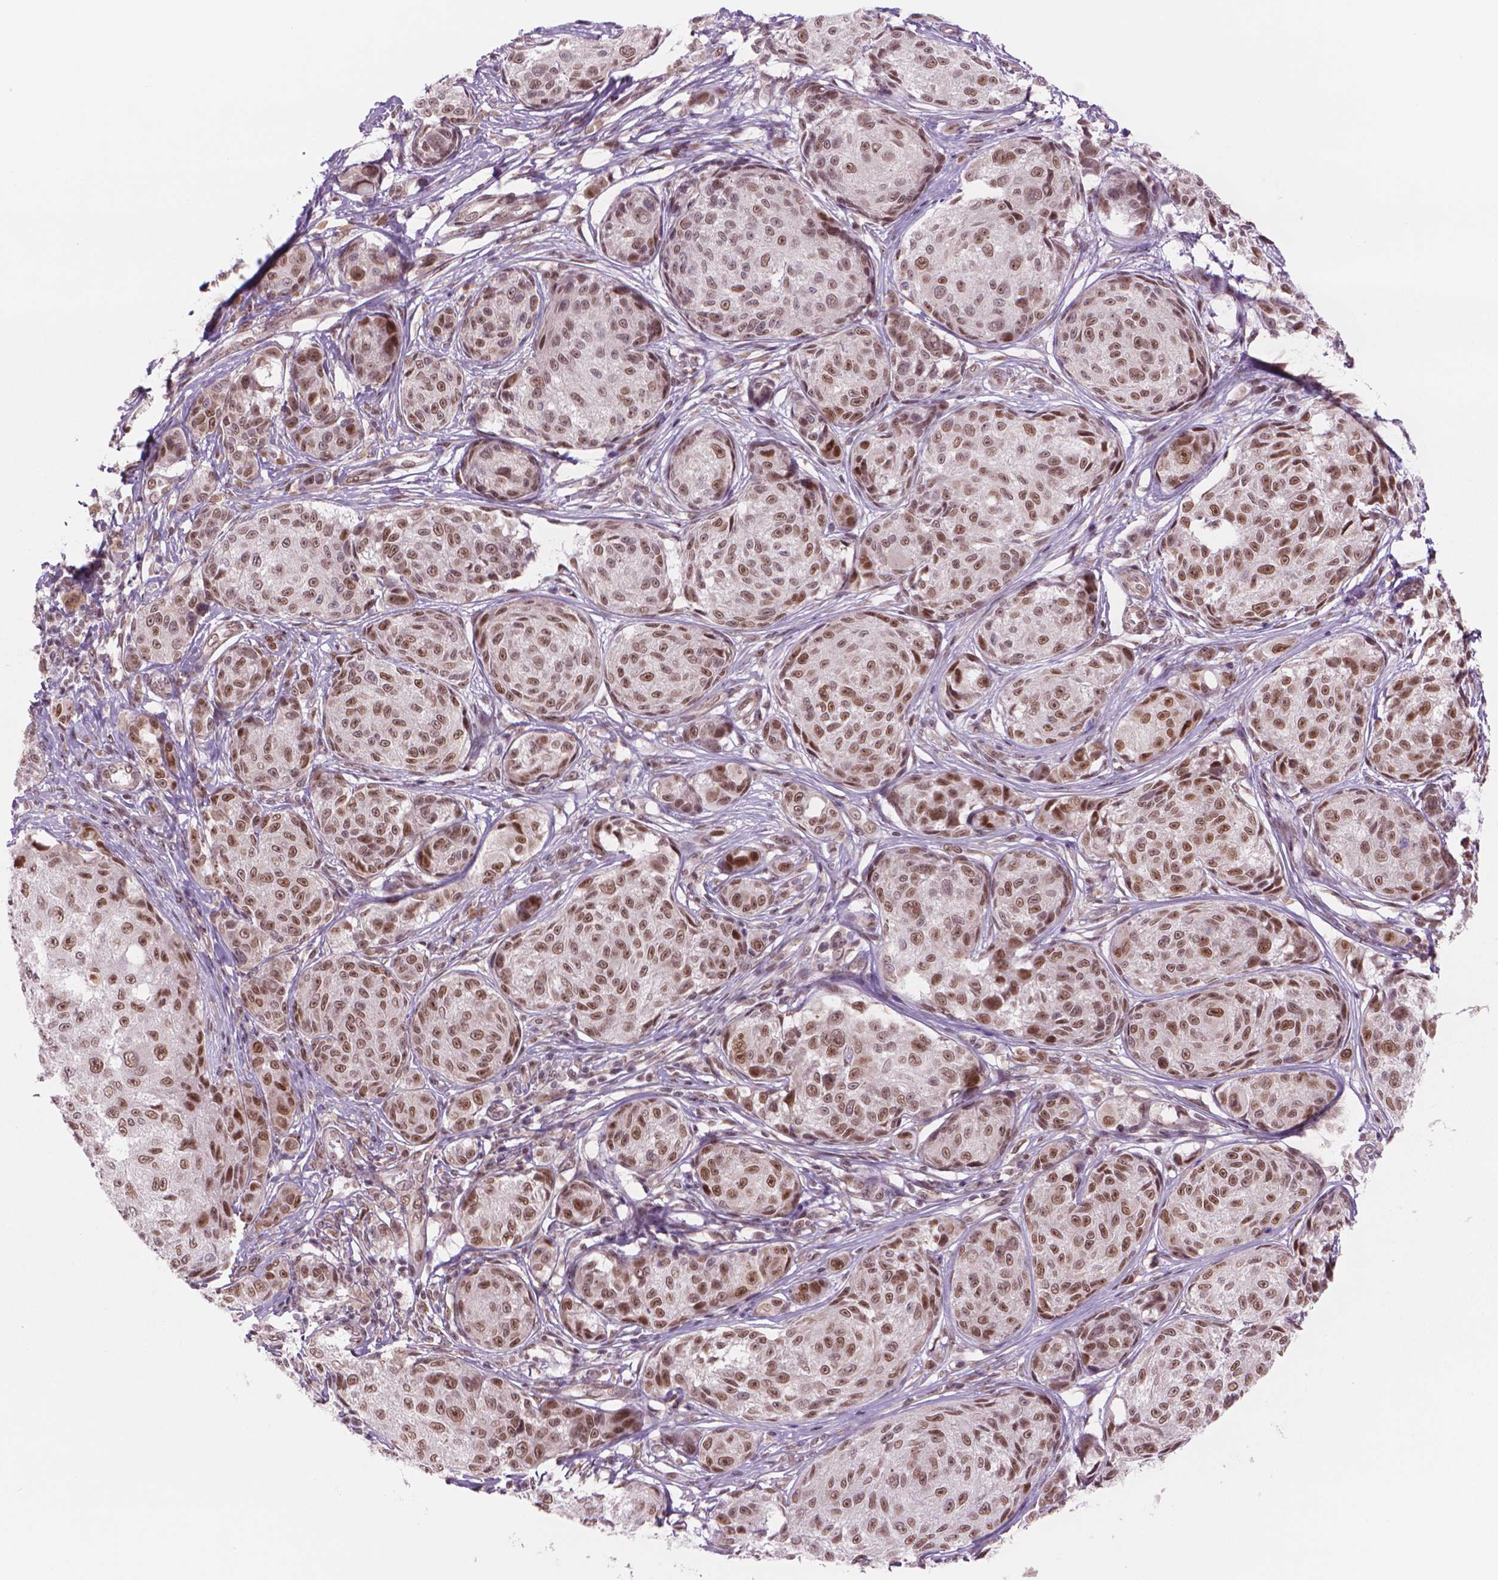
{"staining": {"intensity": "moderate", "quantity": ">75%", "location": "nuclear"}, "tissue": "melanoma", "cell_type": "Tumor cells", "image_type": "cancer", "snomed": [{"axis": "morphology", "description": "Malignant melanoma, NOS"}, {"axis": "topography", "description": "Skin"}], "caption": "Malignant melanoma stained with a protein marker exhibits moderate staining in tumor cells.", "gene": "POLR3D", "patient": {"sex": "male", "age": 61}}